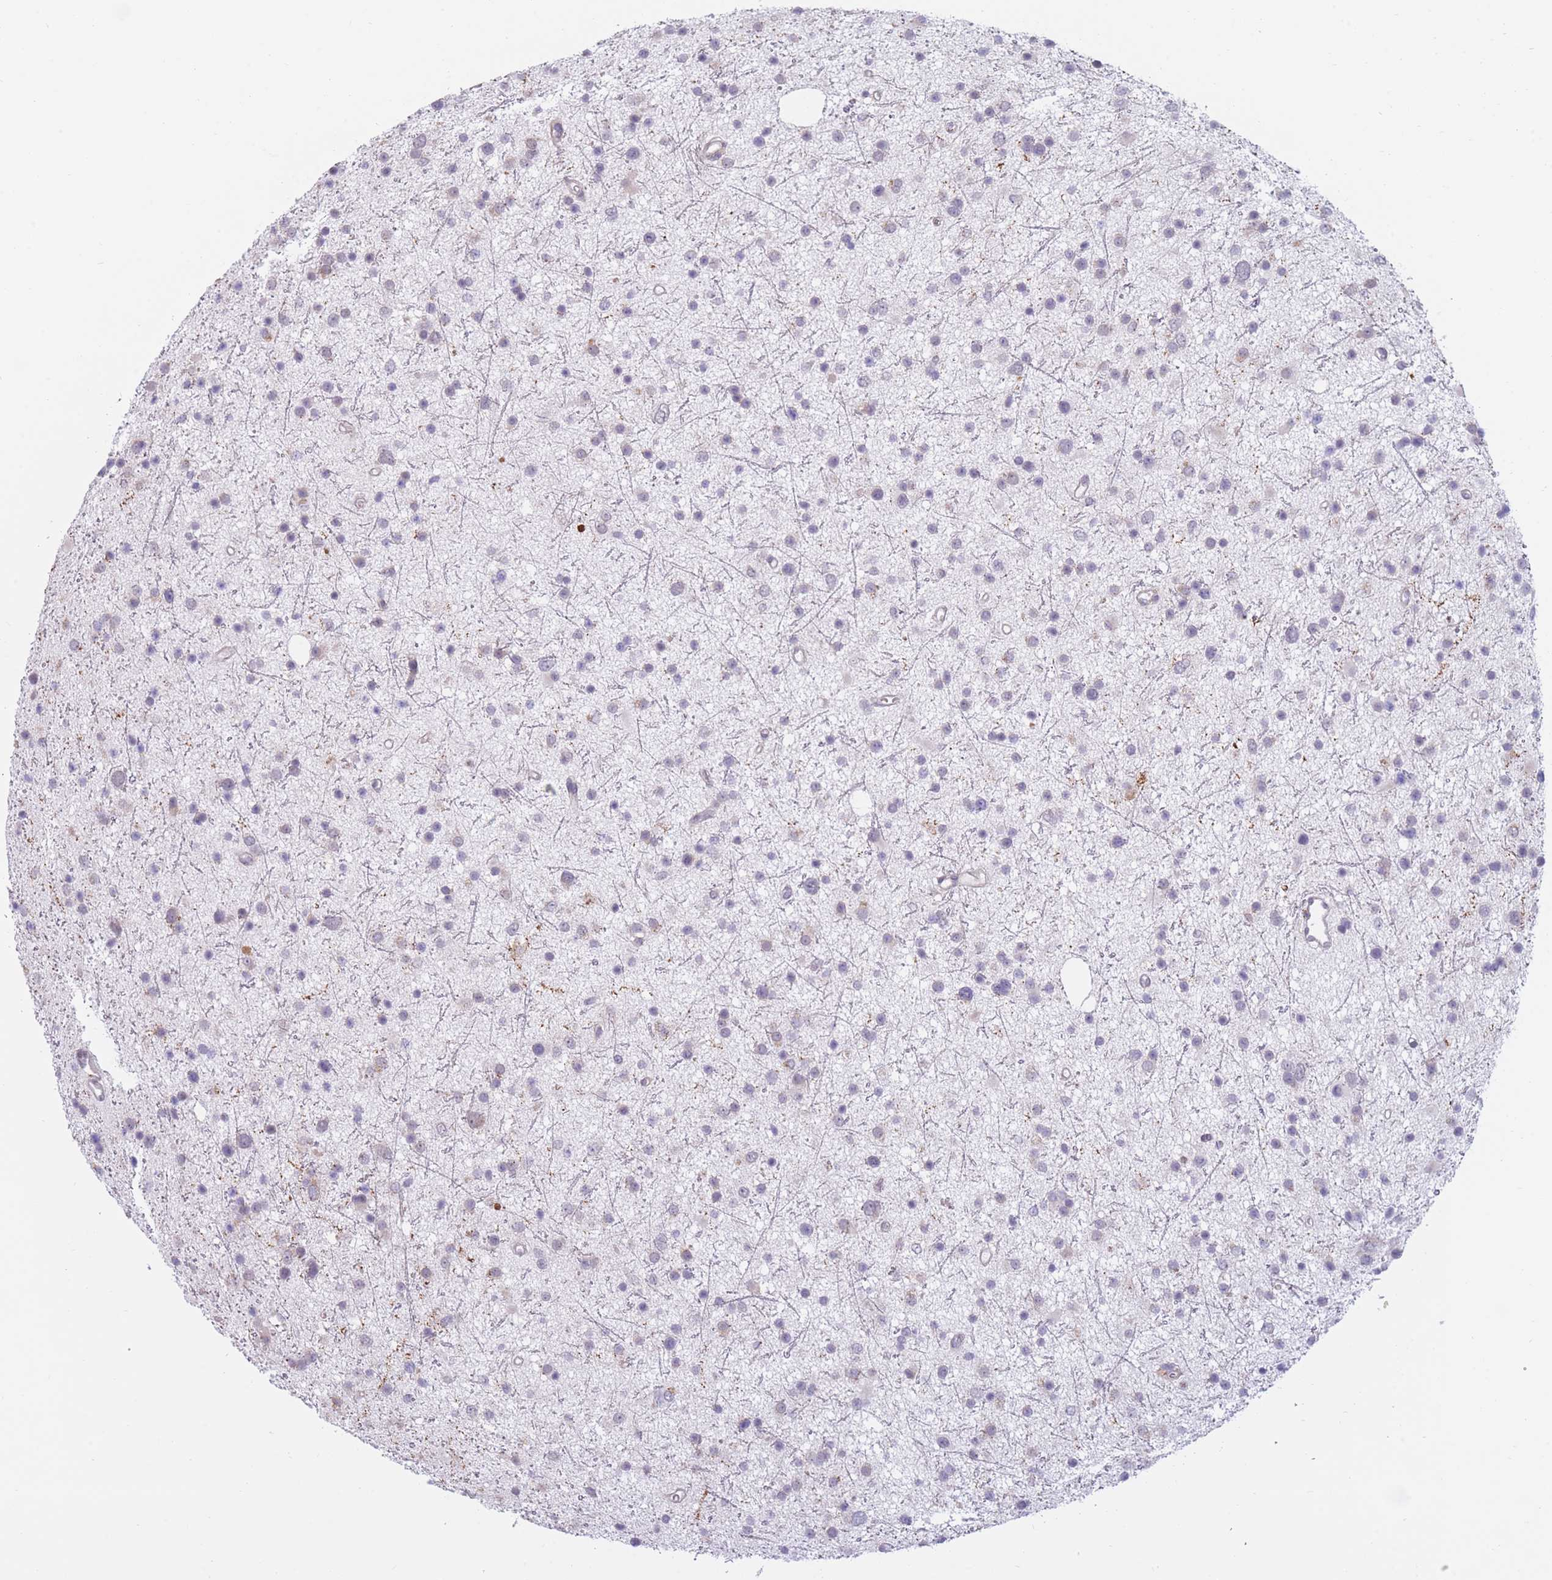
{"staining": {"intensity": "negative", "quantity": "none", "location": "none"}, "tissue": "glioma", "cell_type": "Tumor cells", "image_type": "cancer", "snomed": [{"axis": "morphology", "description": "Glioma, malignant, Low grade"}, {"axis": "topography", "description": "Cerebral cortex"}], "caption": "Immunohistochemistry (IHC) of human glioma shows no positivity in tumor cells. Nuclei are stained in blue.", "gene": "COL27A1", "patient": {"sex": "female", "age": 39}}